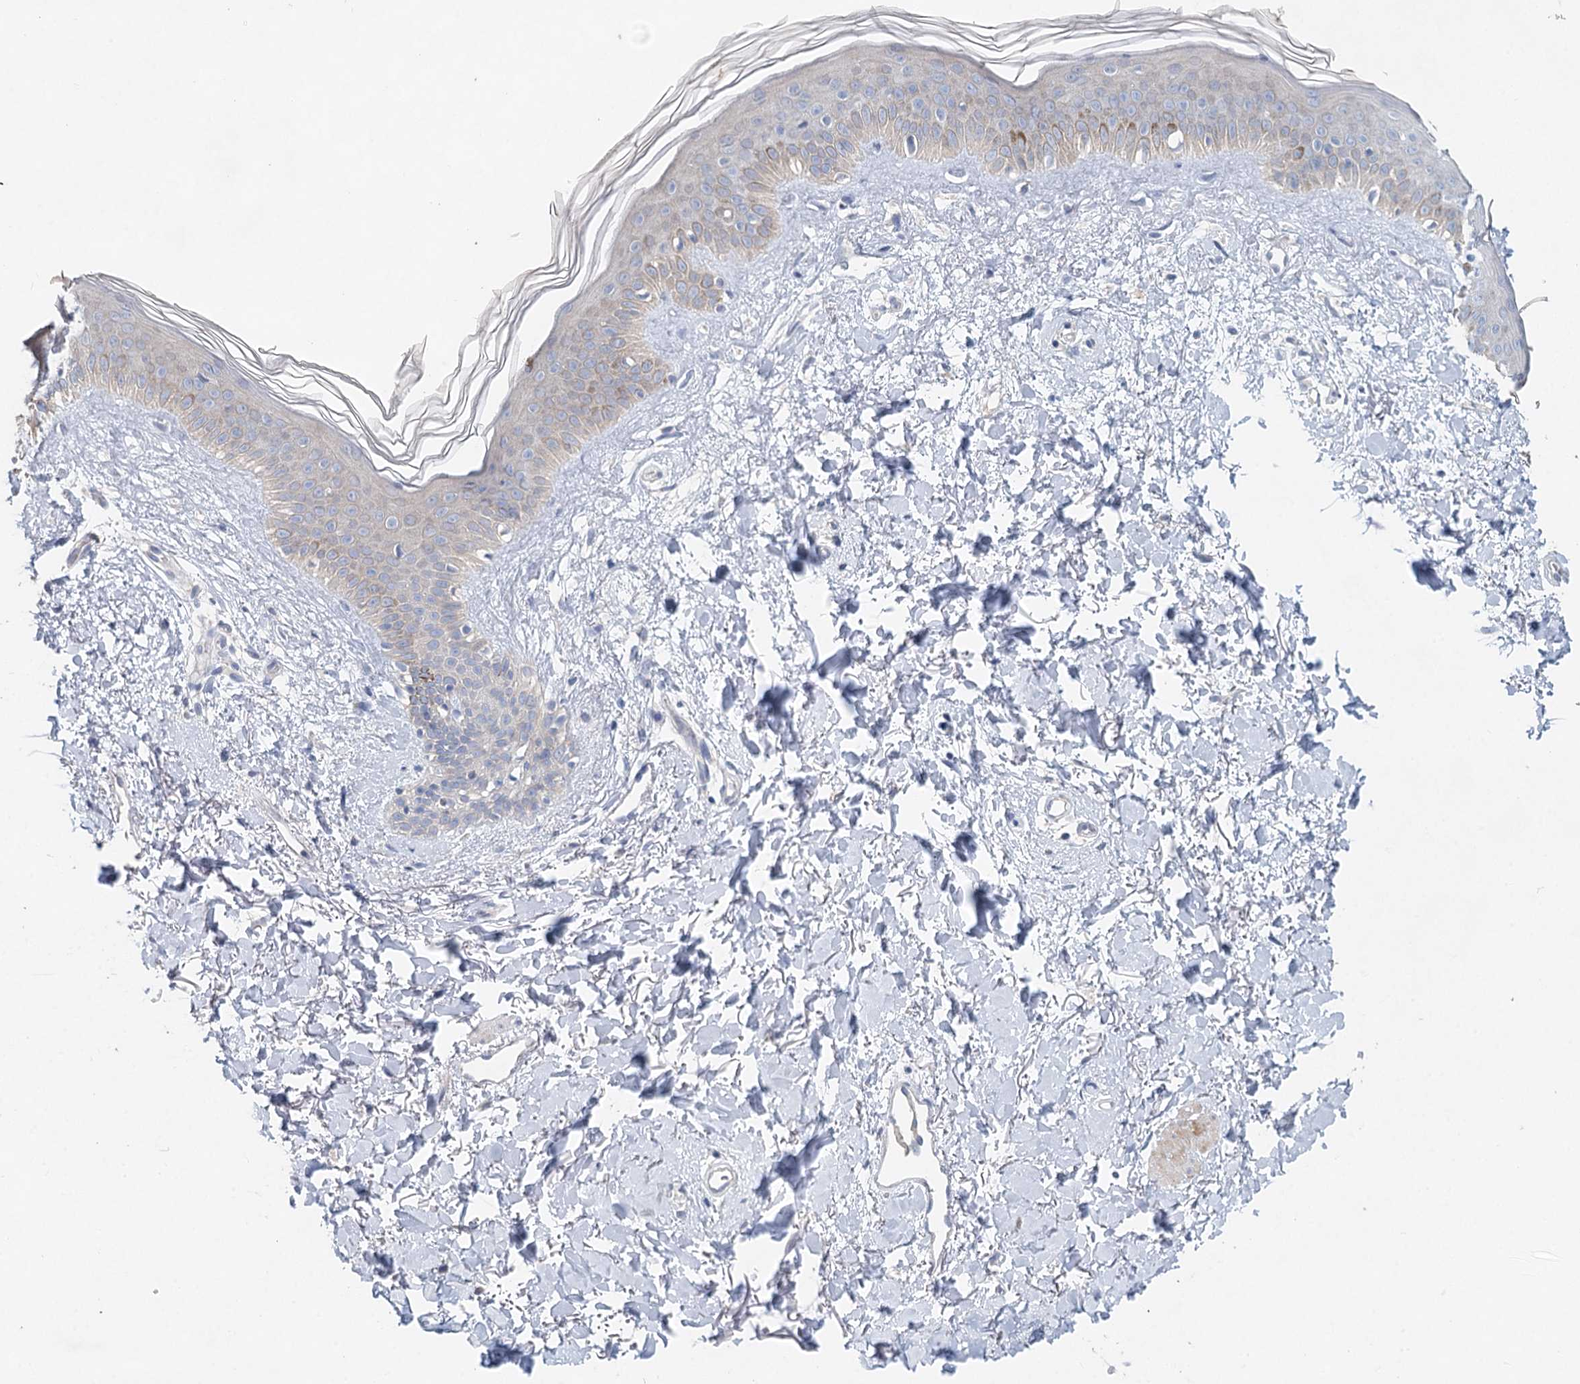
{"staining": {"intensity": "negative", "quantity": "none", "location": "none"}, "tissue": "skin", "cell_type": "Fibroblasts", "image_type": "normal", "snomed": [{"axis": "morphology", "description": "Normal tissue, NOS"}, {"axis": "topography", "description": "Skin"}], "caption": "A photomicrograph of skin stained for a protein exhibits no brown staining in fibroblasts. The staining was performed using DAB (3,3'-diaminobenzidine) to visualize the protein expression in brown, while the nuclei were stained in blue with hematoxylin (Magnification: 20x).", "gene": "MYL6B", "patient": {"sex": "female", "age": 58}}